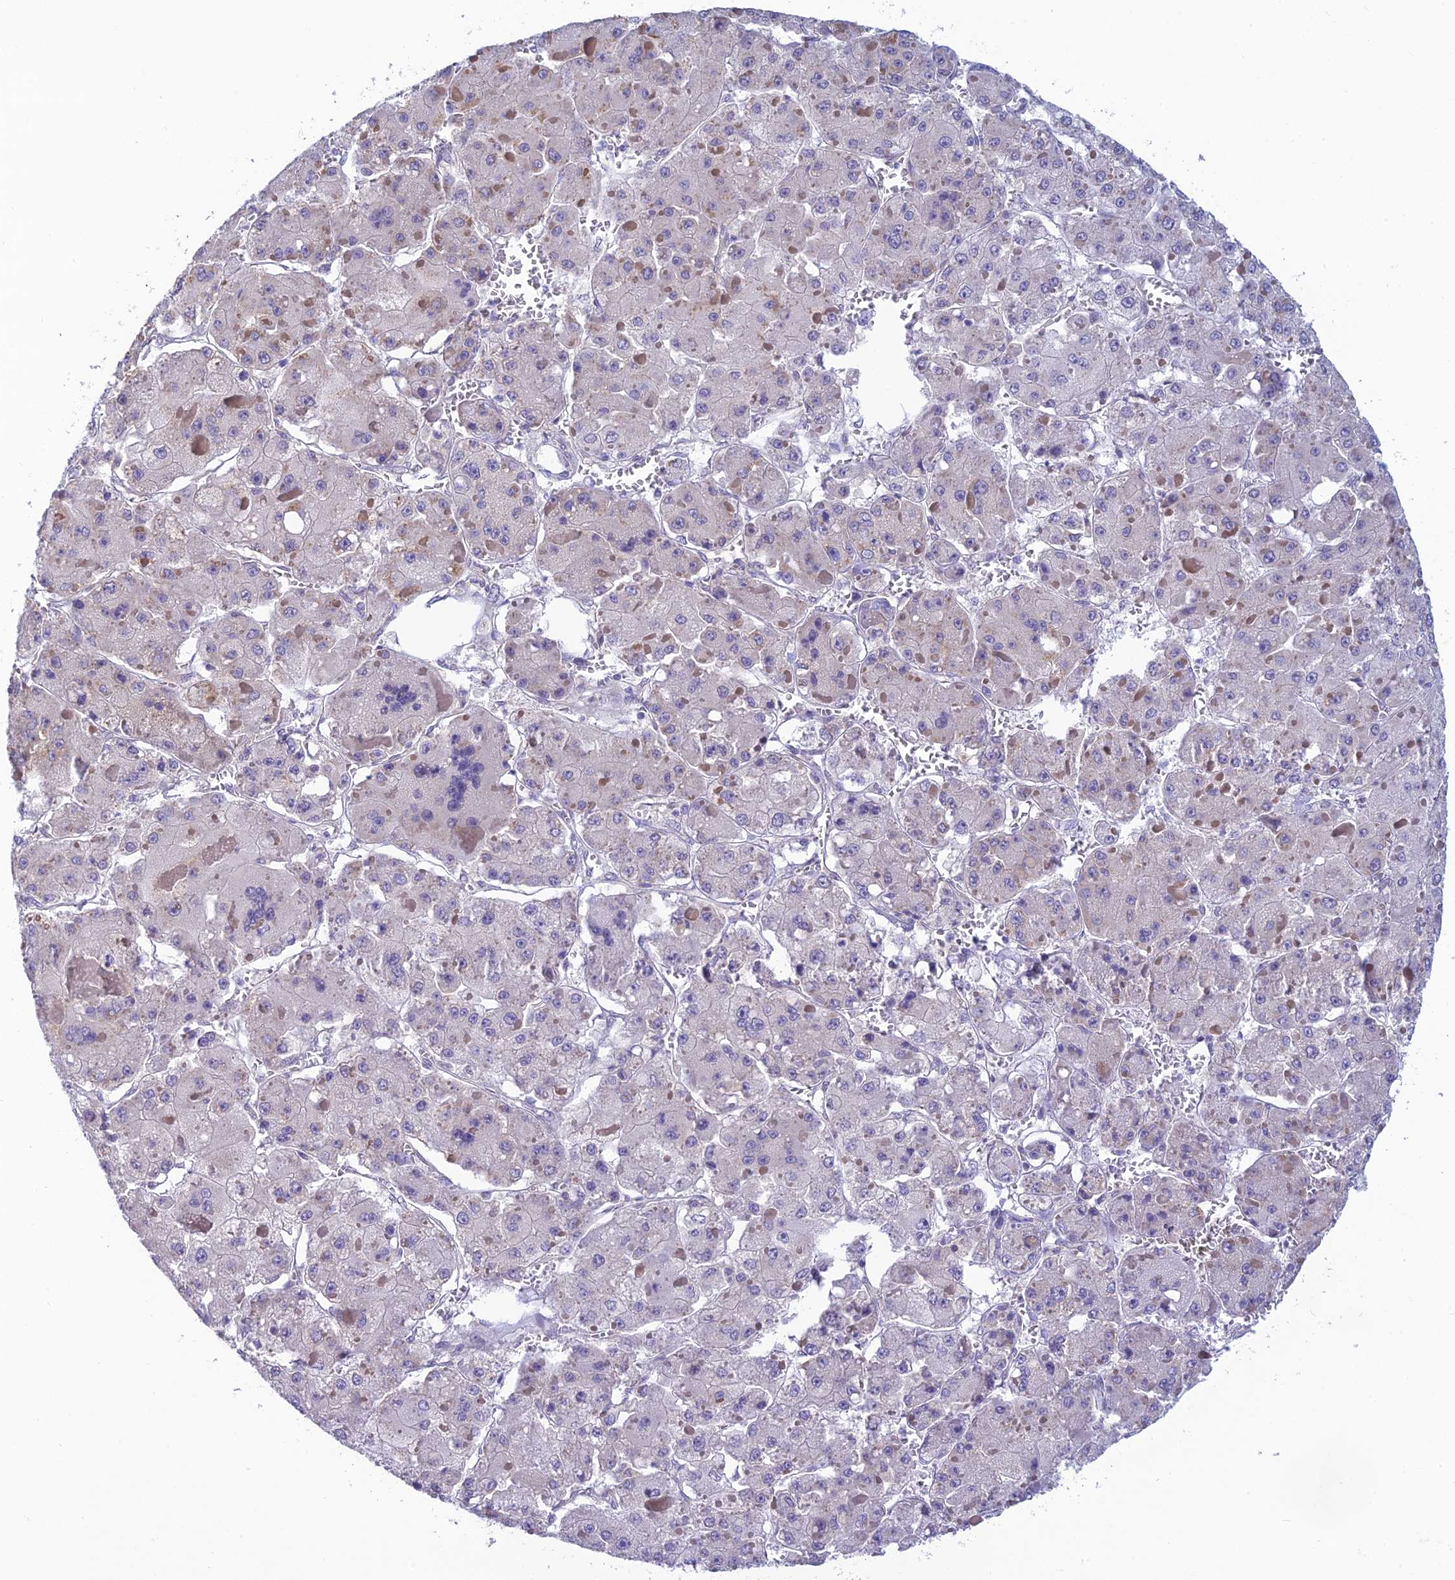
{"staining": {"intensity": "negative", "quantity": "none", "location": "none"}, "tissue": "liver cancer", "cell_type": "Tumor cells", "image_type": "cancer", "snomed": [{"axis": "morphology", "description": "Carcinoma, Hepatocellular, NOS"}, {"axis": "topography", "description": "Liver"}], "caption": "Immunohistochemical staining of liver cancer (hepatocellular carcinoma) reveals no significant staining in tumor cells.", "gene": "SKIC8", "patient": {"sex": "female", "age": 73}}